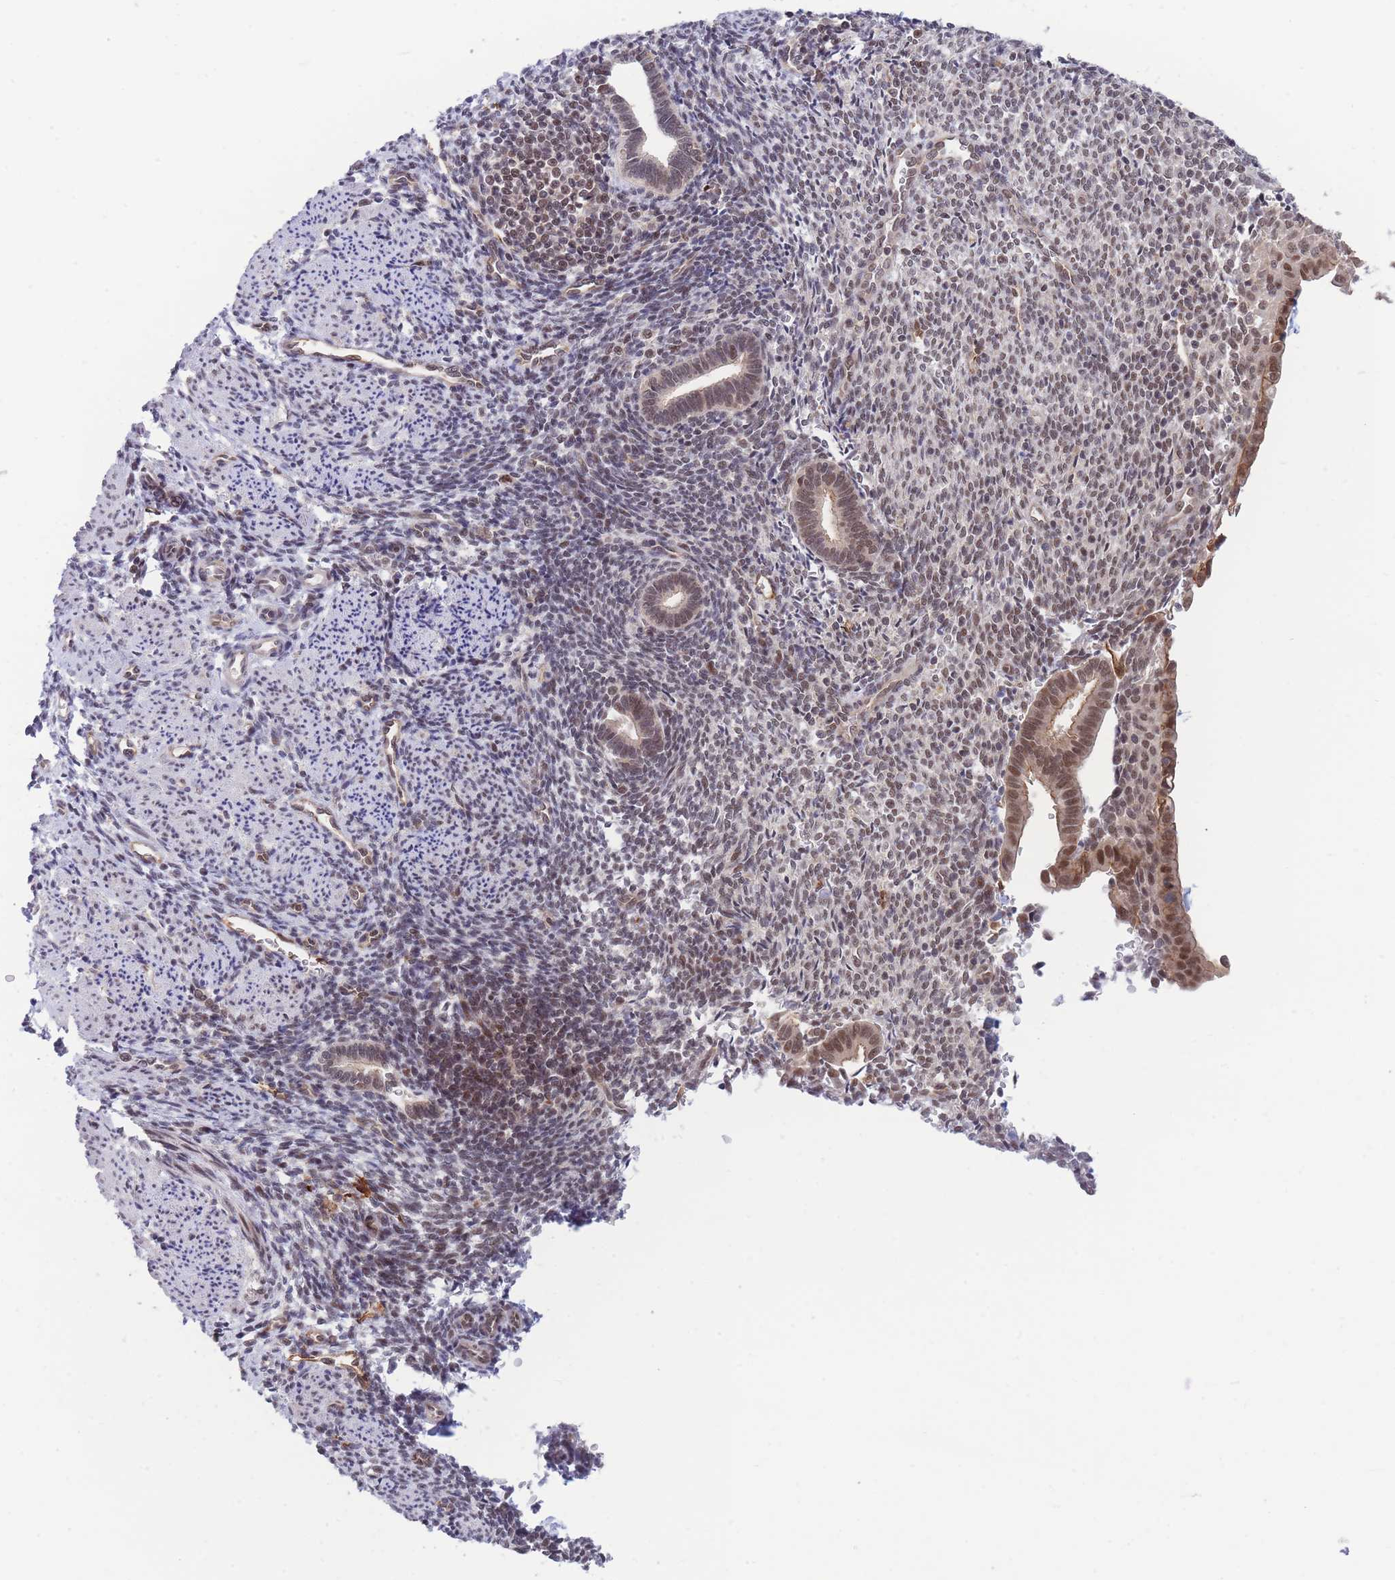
{"staining": {"intensity": "moderate", "quantity": "25%-75%", "location": "nuclear"}, "tissue": "endometrium", "cell_type": "Cells in endometrial stroma", "image_type": "normal", "snomed": [{"axis": "morphology", "description": "Normal tissue, NOS"}, {"axis": "topography", "description": "Endometrium"}], "caption": "Immunohistochemistry image of unremarkable human endometrium stained for a protein (brown), which reveals medium levels of moderate nuclear expression in about 25%-75% of cells in endometrial stroma.", "gene": "BOD1L1", "patient": {"sex": "female", "age": 32}}